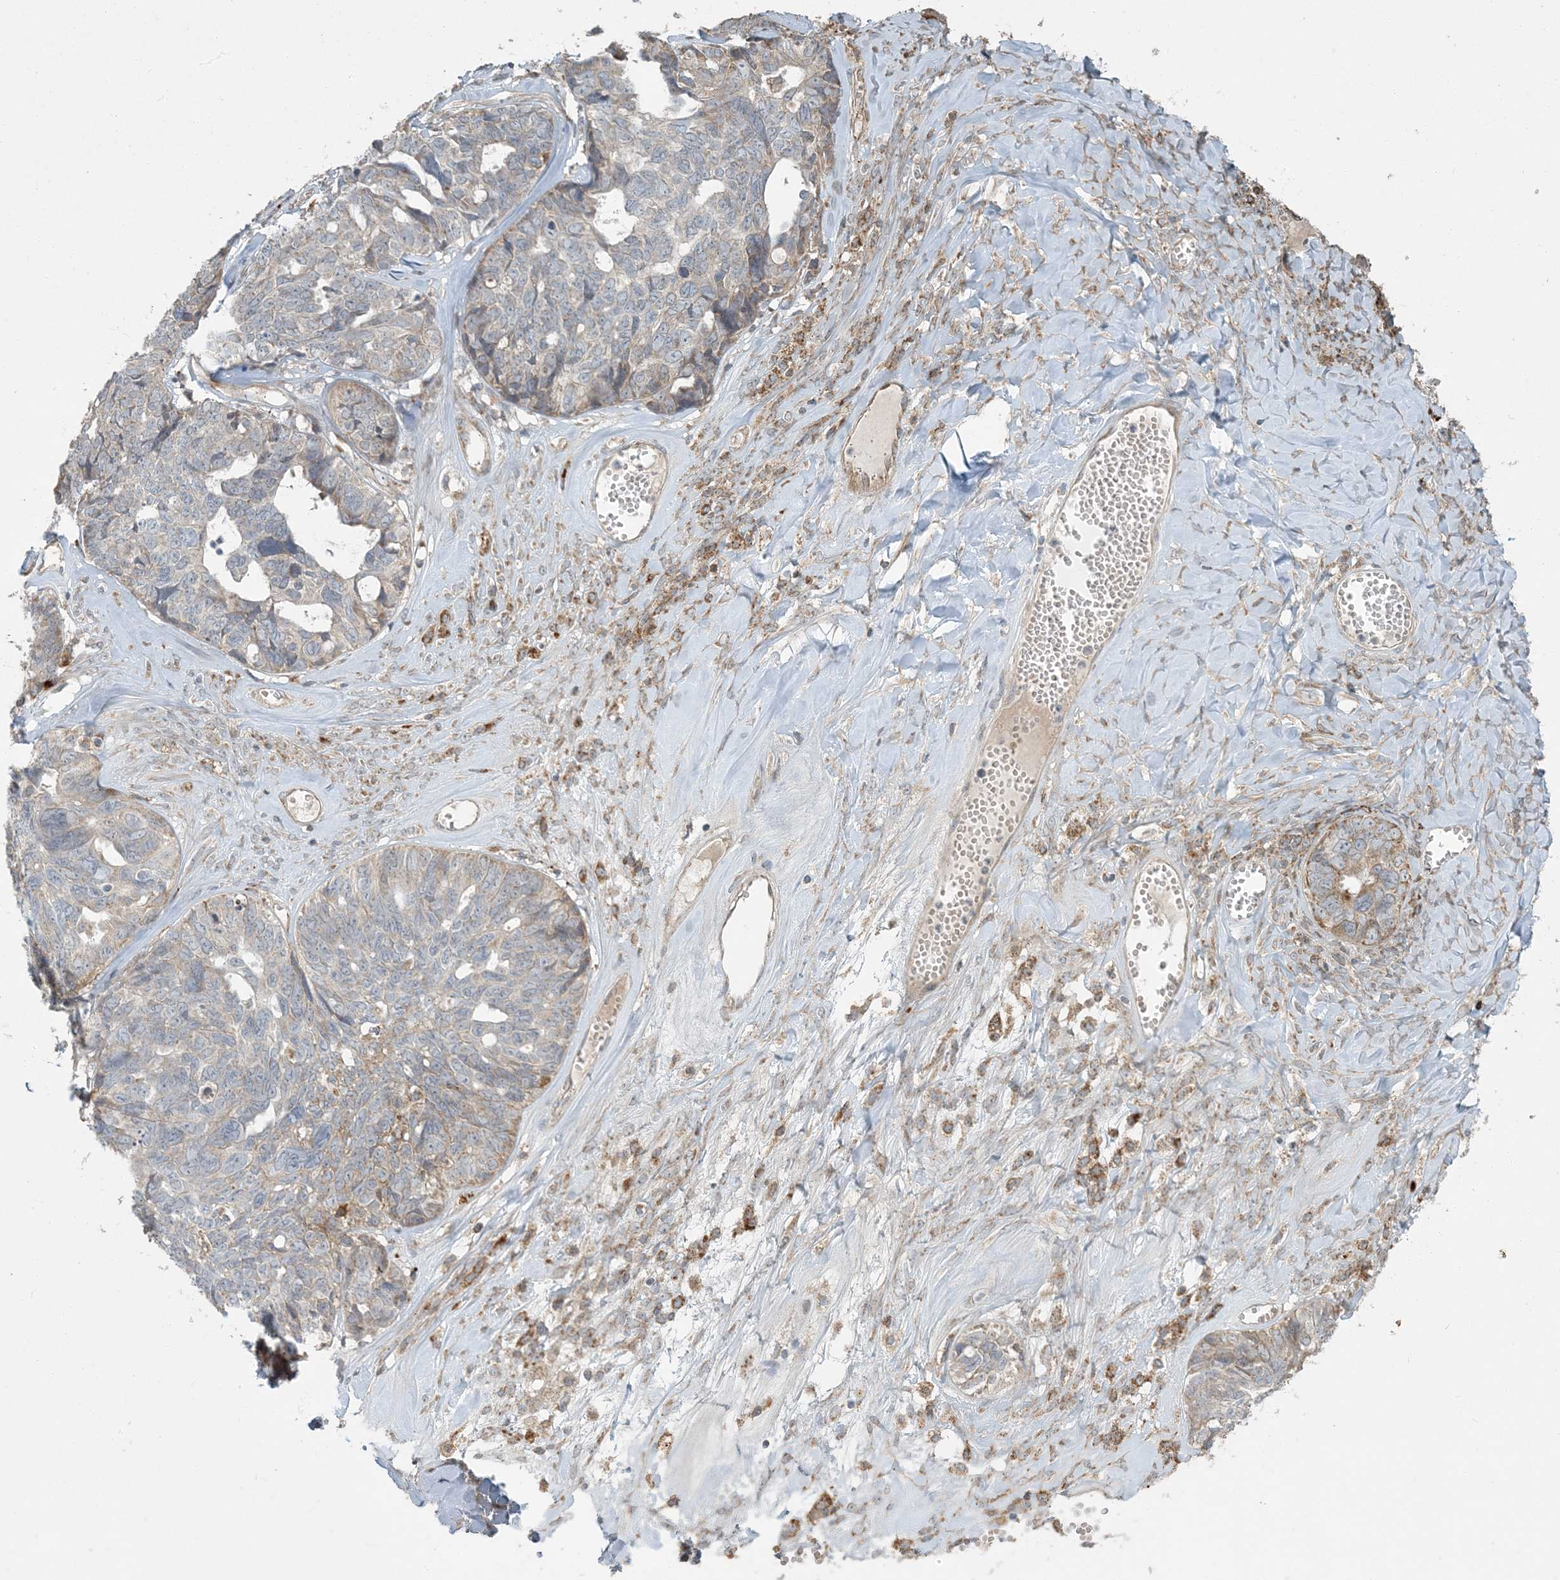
{"staining": {"intensity": "moderate", "quantity": "25%-75%", "location": "cytoplasmic/membranous"}, "tissue": "ovarian cancer", "cell_type": "Tumor cells", "image_type": "cancer", "snomed": [{"axis": "morphology", "description": "Cystadenocarcinoma, serous, NOS"}, {"axis": "topography", "description": "Ovary"}], "caption": "Ovarian serous cystadenocarcinoma tissue reveals moderate cytoplasmic/membranous staining in approximately 25%-75% of tumor cells", "gene": "LTN1", "patient": {"sex": "female", "age": 79}}